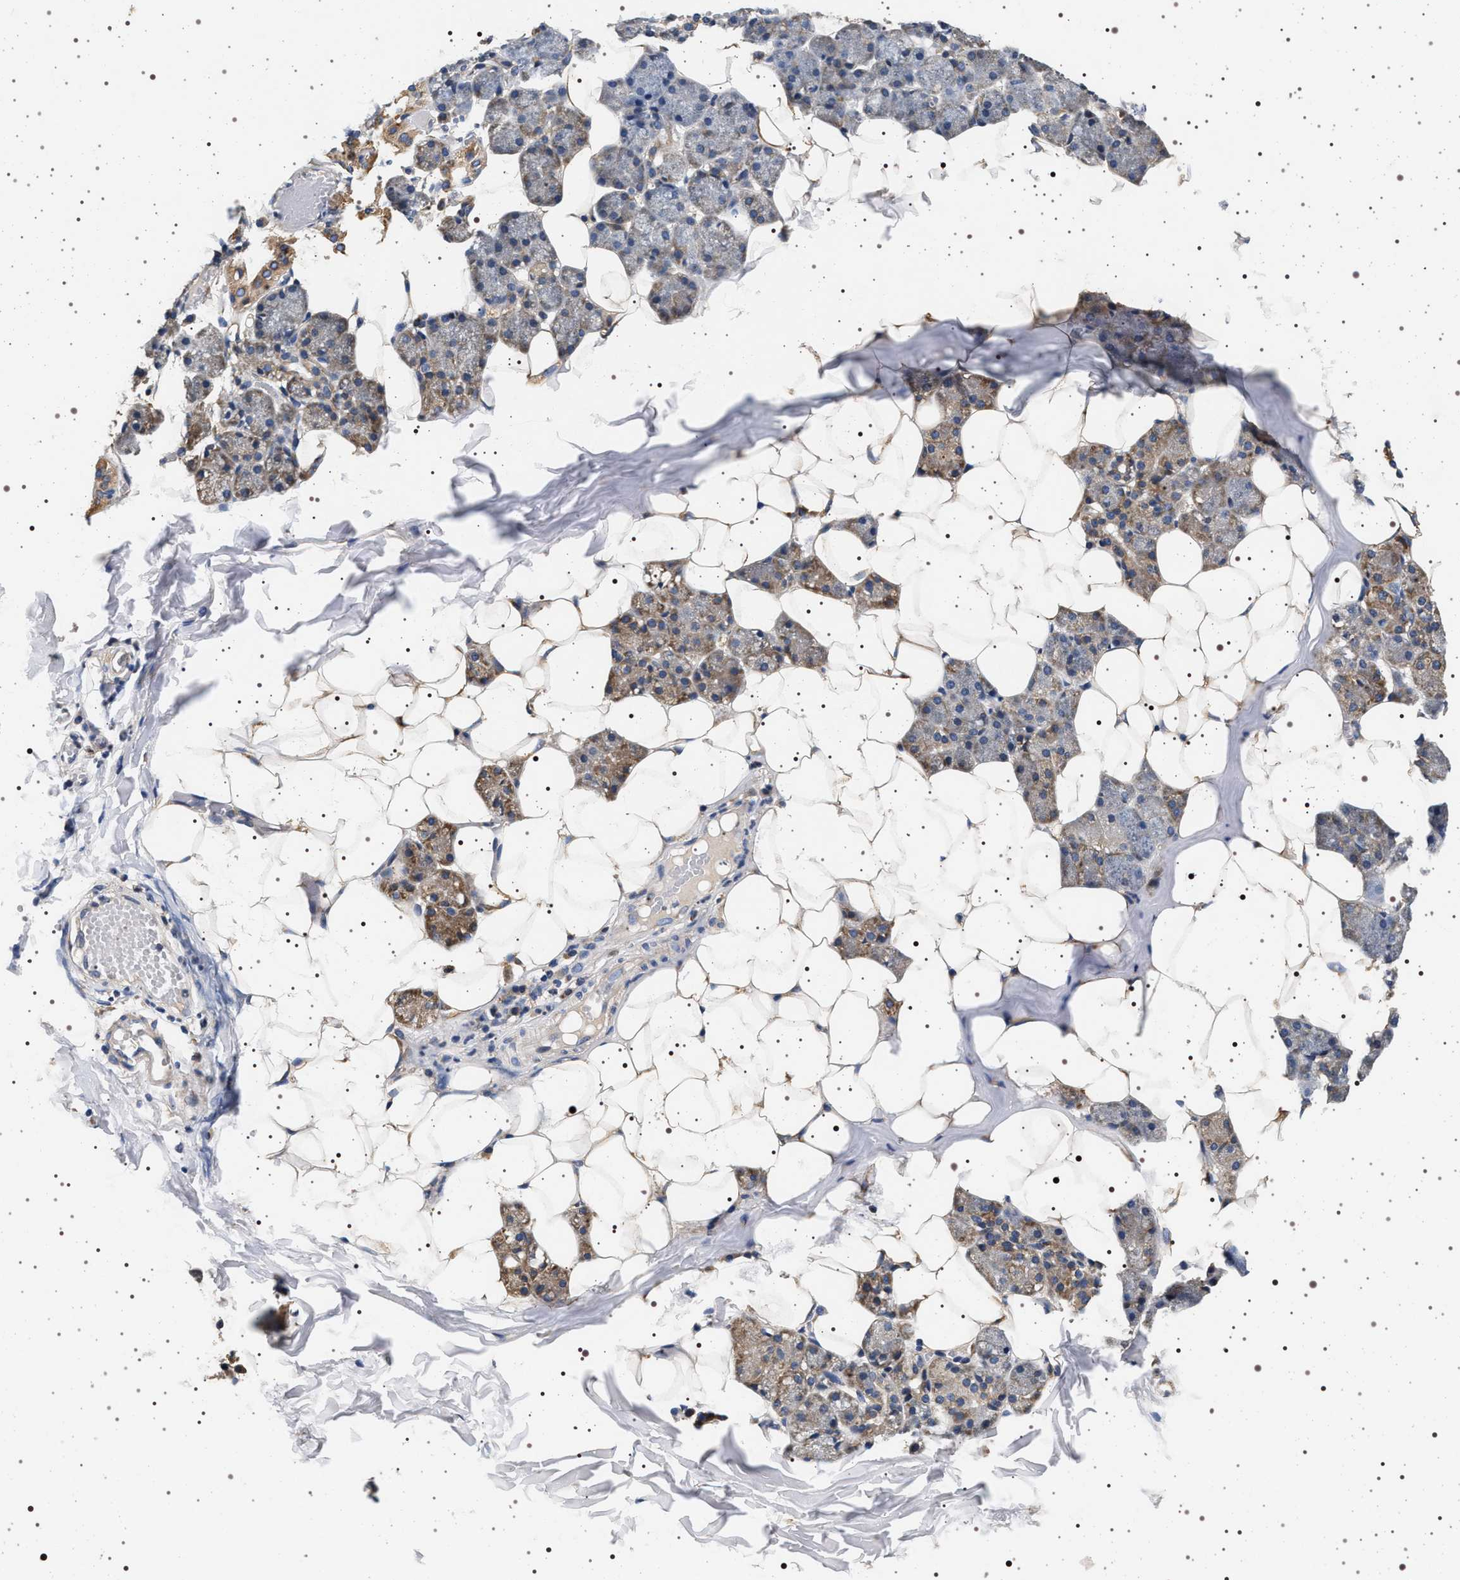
{"staining": {"intensity": "moderate", "quantity": "25%-75%", "location": "cytoplasmic/membranous"}, "tissue": "salivary gland", "cell_type": "Glandular cells", "image_type": "normal", "snomed": [{"axis": "morphology", "description": "Normal tissue, NOS"}, {"axis": "topography", "description": "Salivary gland"}], "caption": "Glandular cells exhibit medium levels of moderate cytoplasmic/membranous positivity in approximately 25%-75% of cells in unremarkable salivary gland.", "gene": "DCBLD2", "patient": {"sex": "female", "age": 33}}